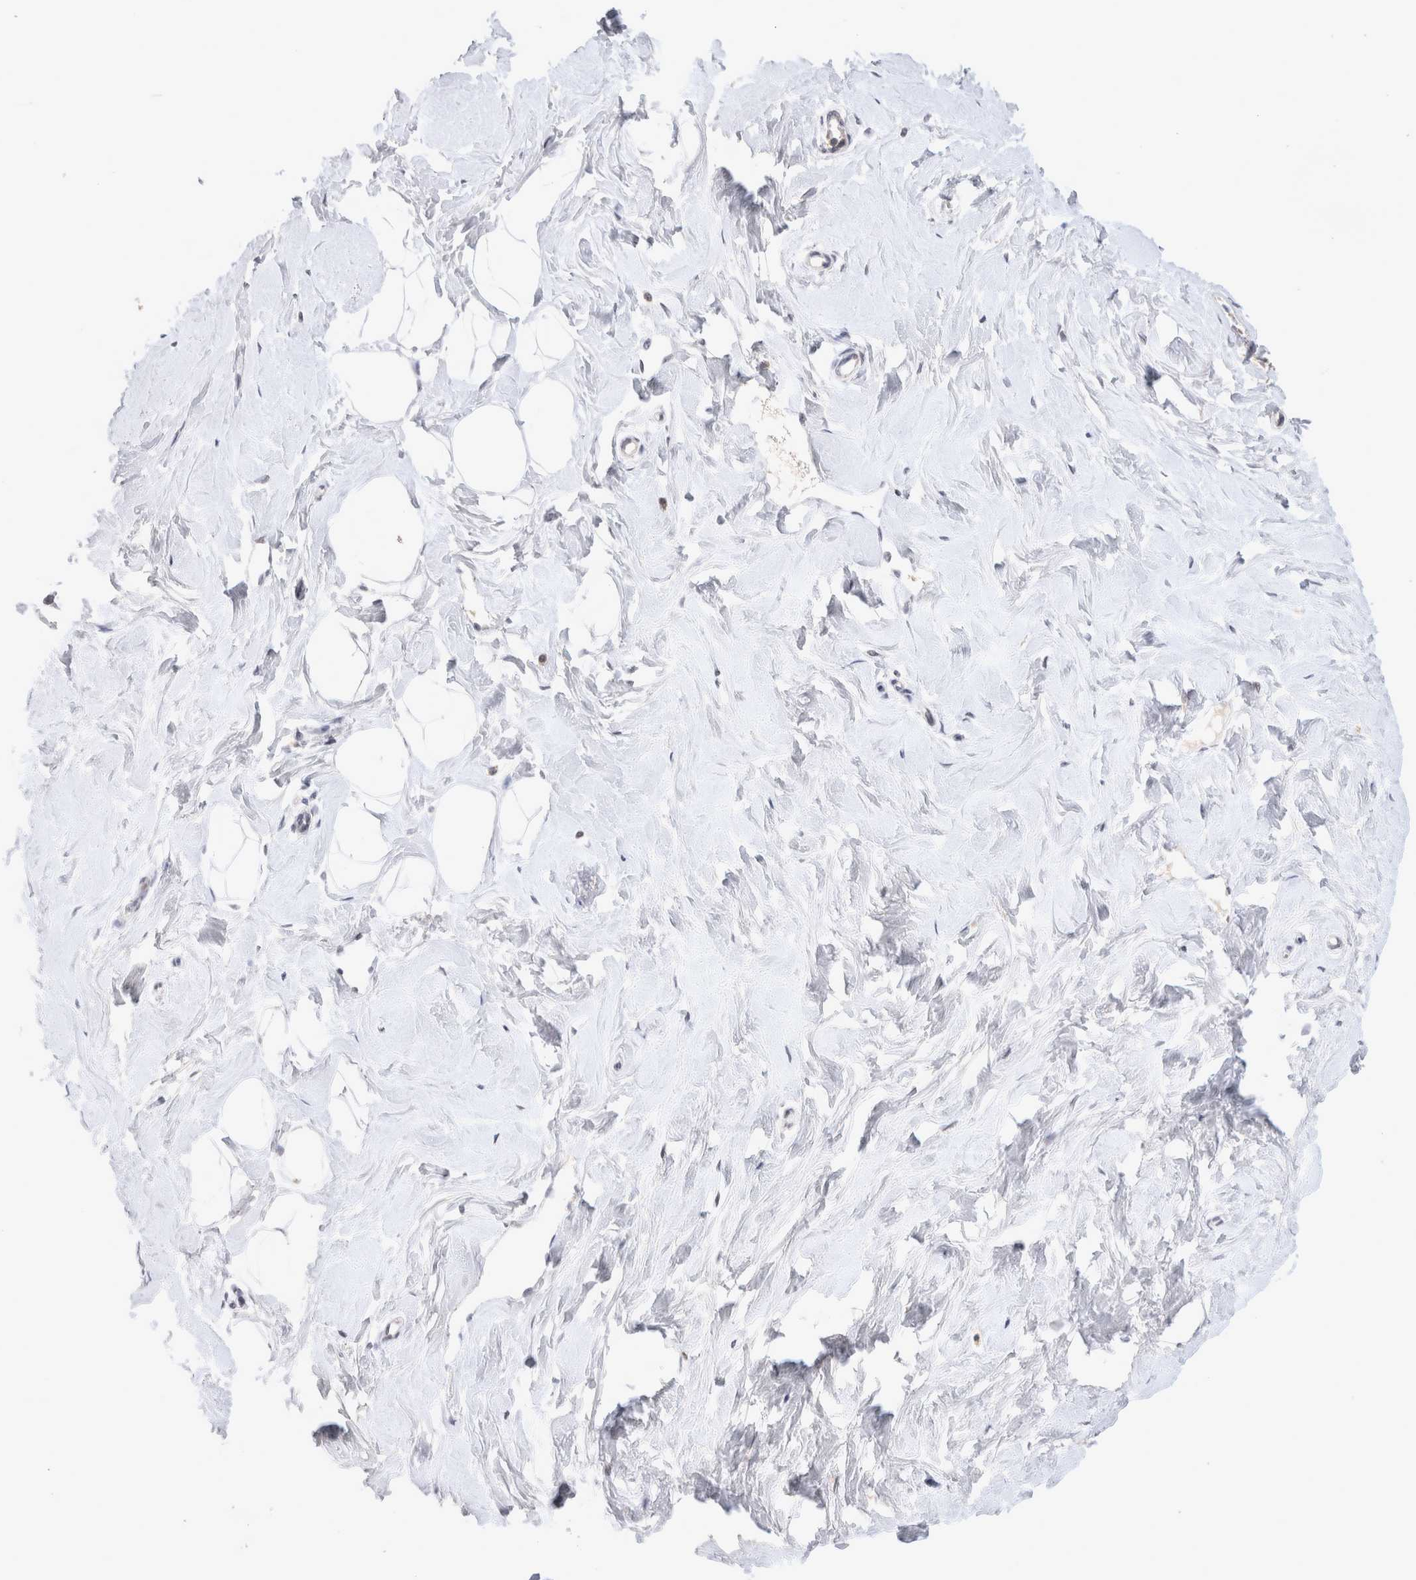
{"staining": {"intensity": "negative", "quantity": "none", "location": "none"}, "tissue": "breast", "cell_type": "Adipocytes", "image_type": "normal", "snomed": [{"axis": "morphology", "description": "Normal tissue, NOS"}, {"axis": "topography", "description": "Breast"}], "caption": "This is an IHC histopathology image of unremarkable breast. There is no staining in adipocytes.", "gene": "MRPL37", "patient": {"sex": "female", "age": 23}}